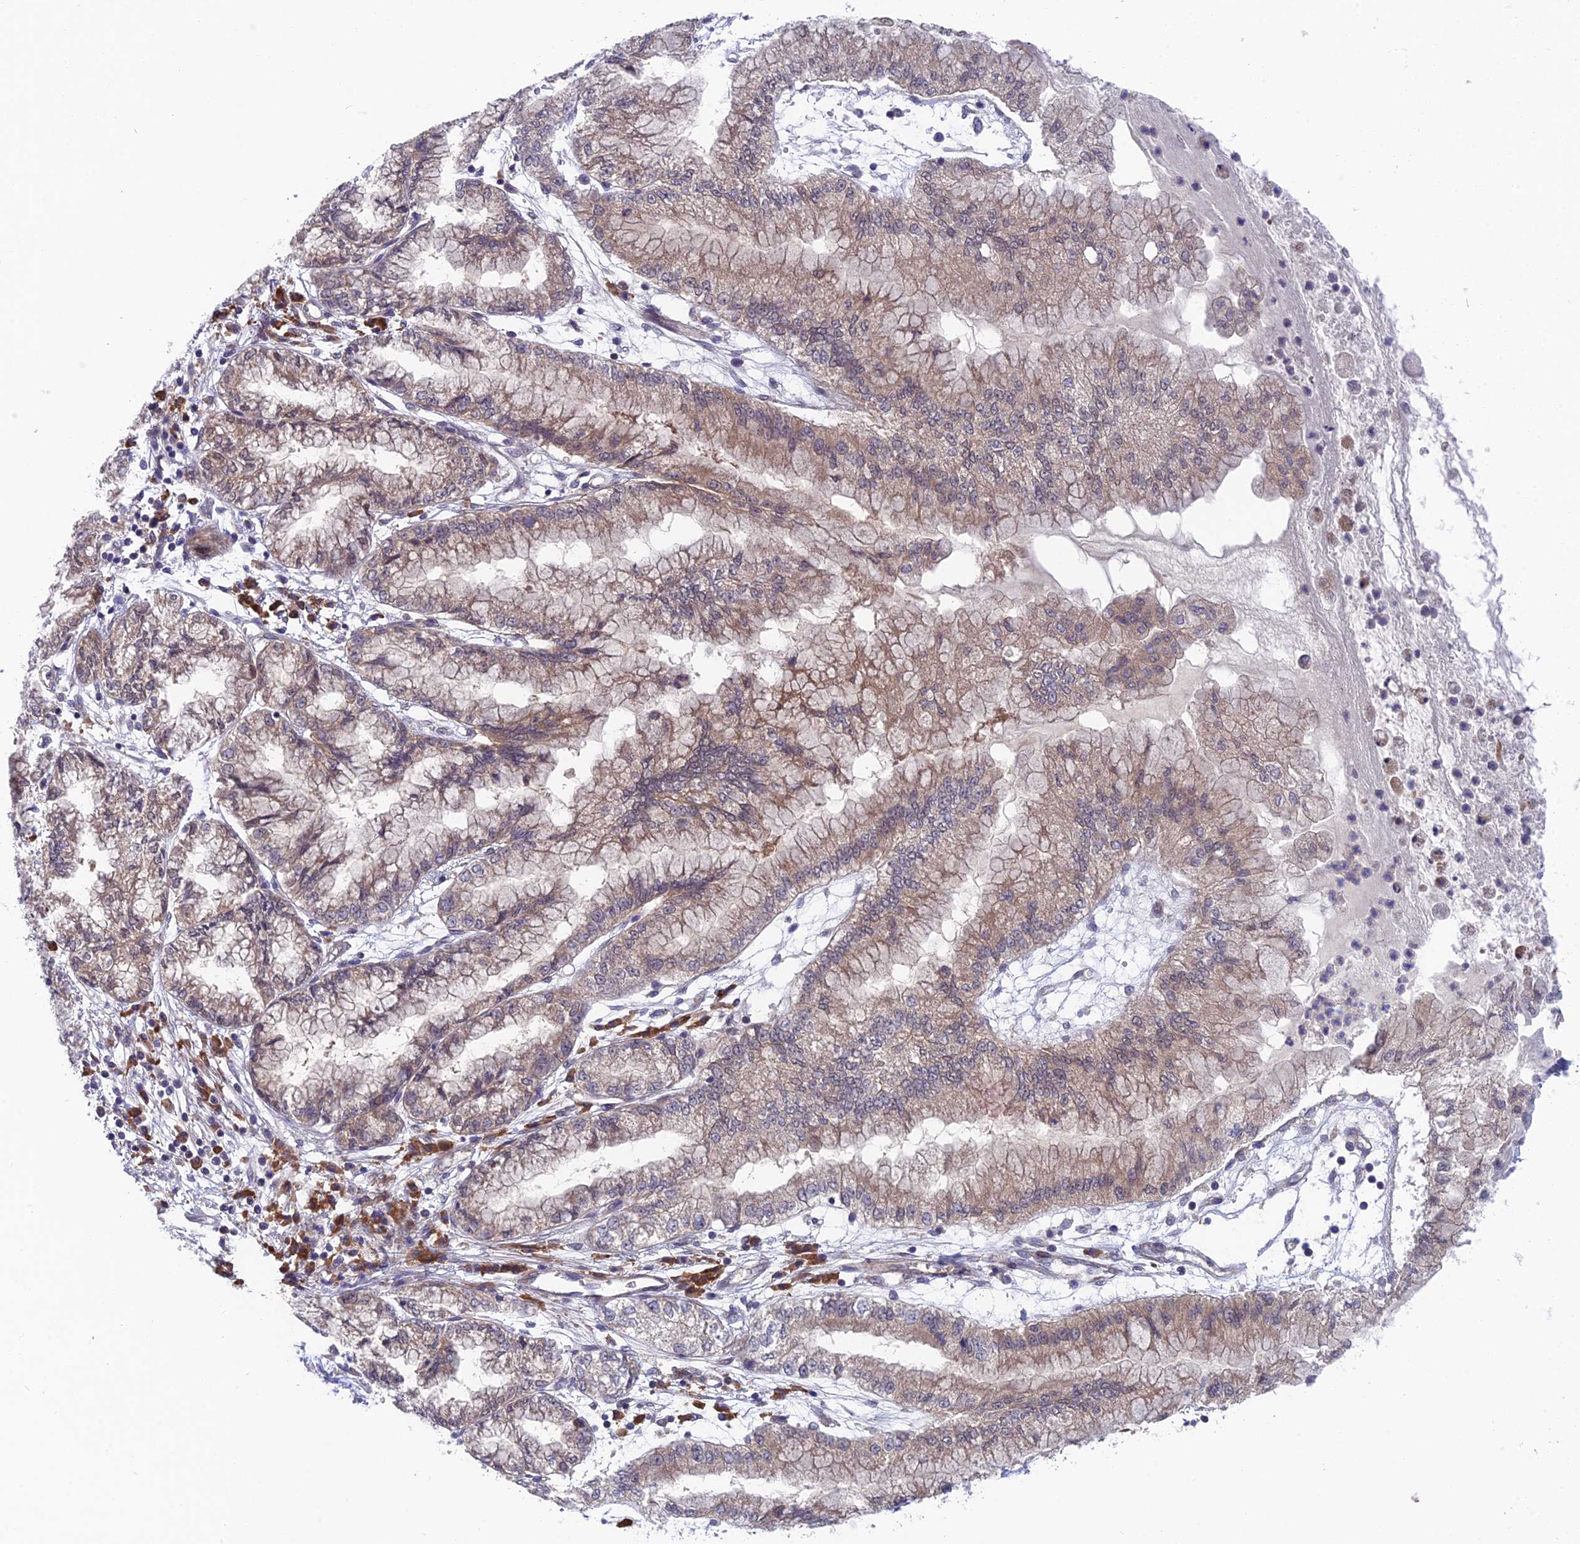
{"staining": {"intensity": "weak", "quantity": "25%-75%", "location": "cytoplasmic/membranous"}, "tissue": "pancreatic cancer", "cell_type": "Tumor cells", "image_type": "cancer", "snomed": [{"axis": "morphology", "description": "Adenocarcinoma, NOS"}, {"axis": "topography", "description": "Pancreas"}], "caption": "Immunohistochemical staining of pancreatic adenocarcinoma displays low levels of weak cytoplasmic/membranous positivity in about 25%-75% of tumor cells.", "gene": "UROS", "patient": {"sex": "male", "age": 73}}